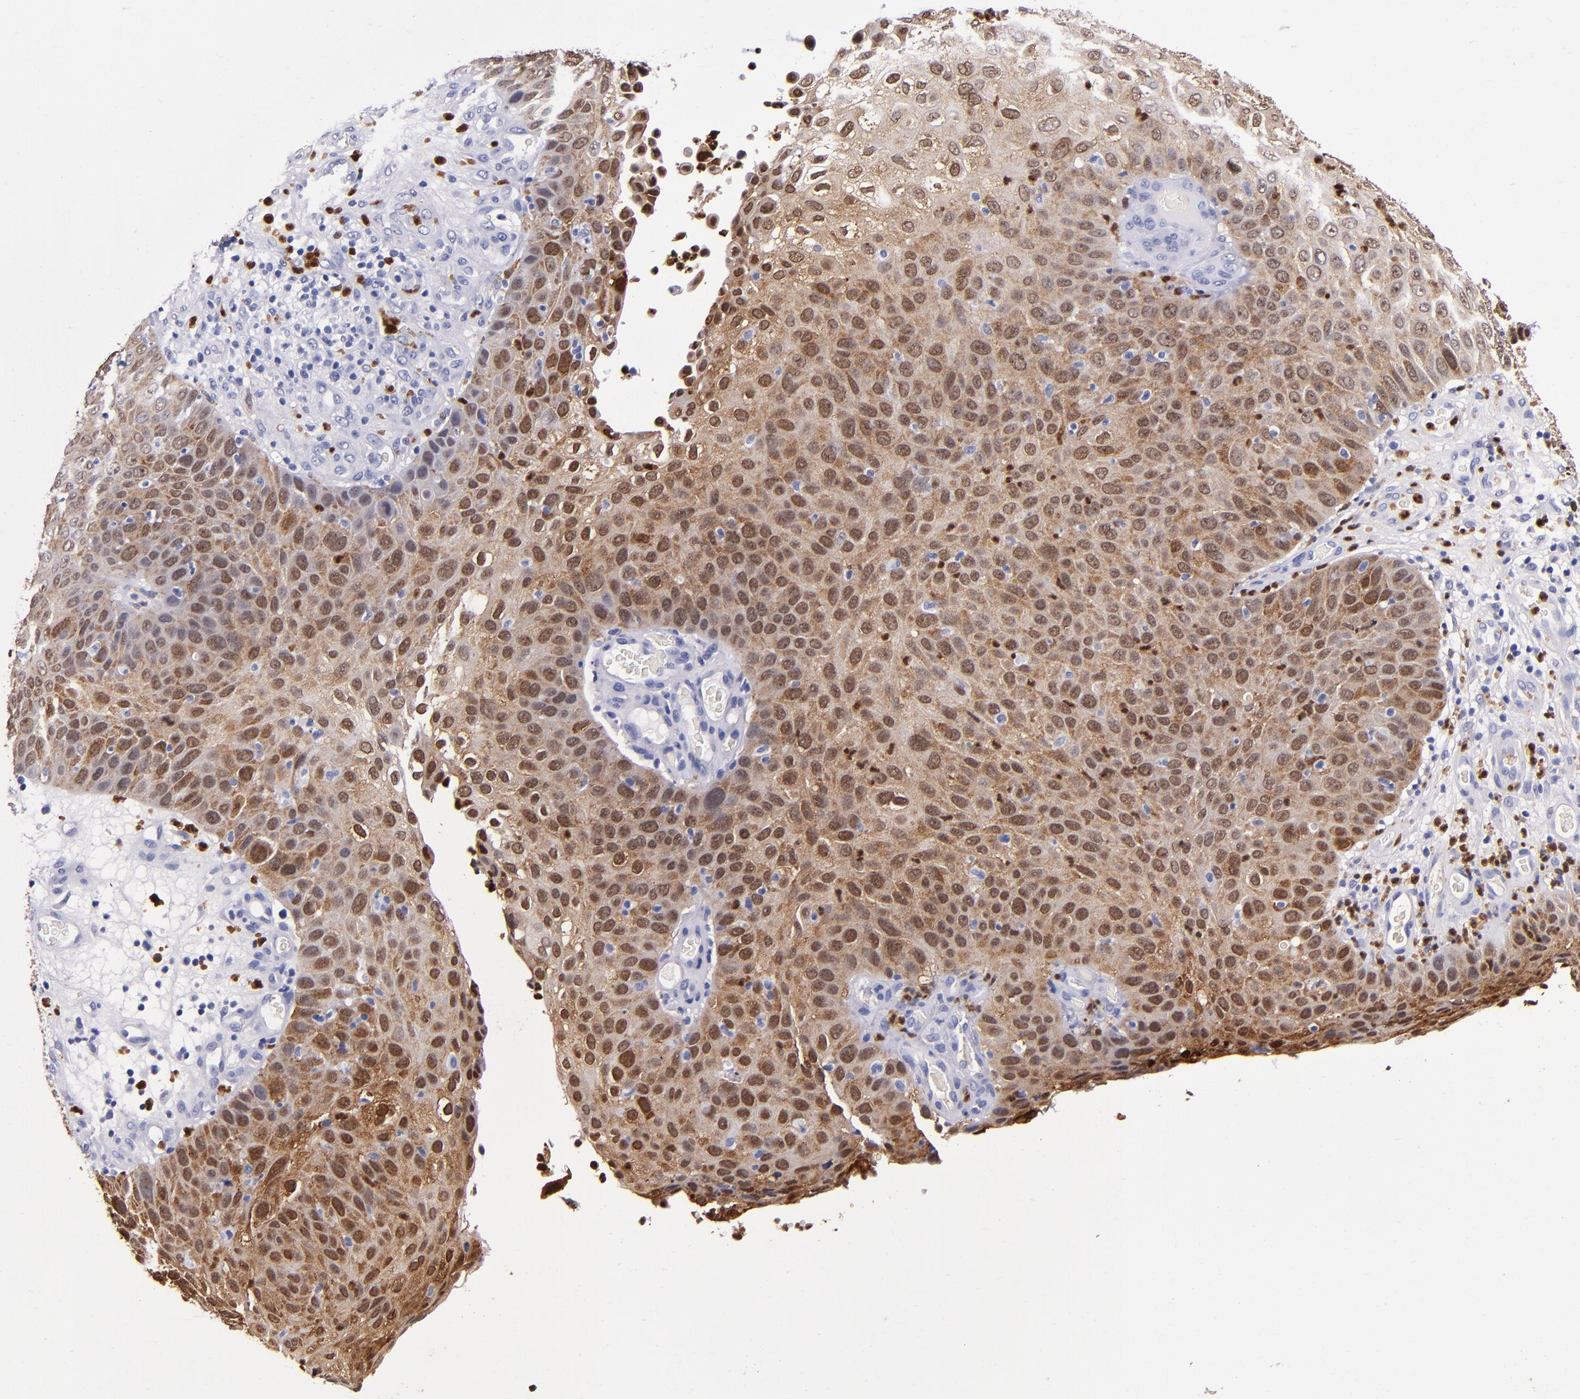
{"staining": {"intensity": "strong", "quantity": ">75%", "location": "cytoplasmic/membranous,nuclear"}, "tissue": "skin cancer", "cell_type": "Tumor cells", "image_type": "cancer", "snomed": [{"axis": "morphology", "description": "Squamous cell carcinoma, NOS"}, {"axis": "topography", "description": "Skin"}], "caption": "Brown immunohistochemical staining in skin cancer (squamous cell carcinoma) exhibits strong cytoplasmic/membranous and nuclear positivity in about >75% of tumor cells. (Stains: DAB in brown, nuclei in blue, Microscopy: brightfield microscopy at high magnification).", "gene": "S100A8", "patient": {"sex": "male", "age": 87}}